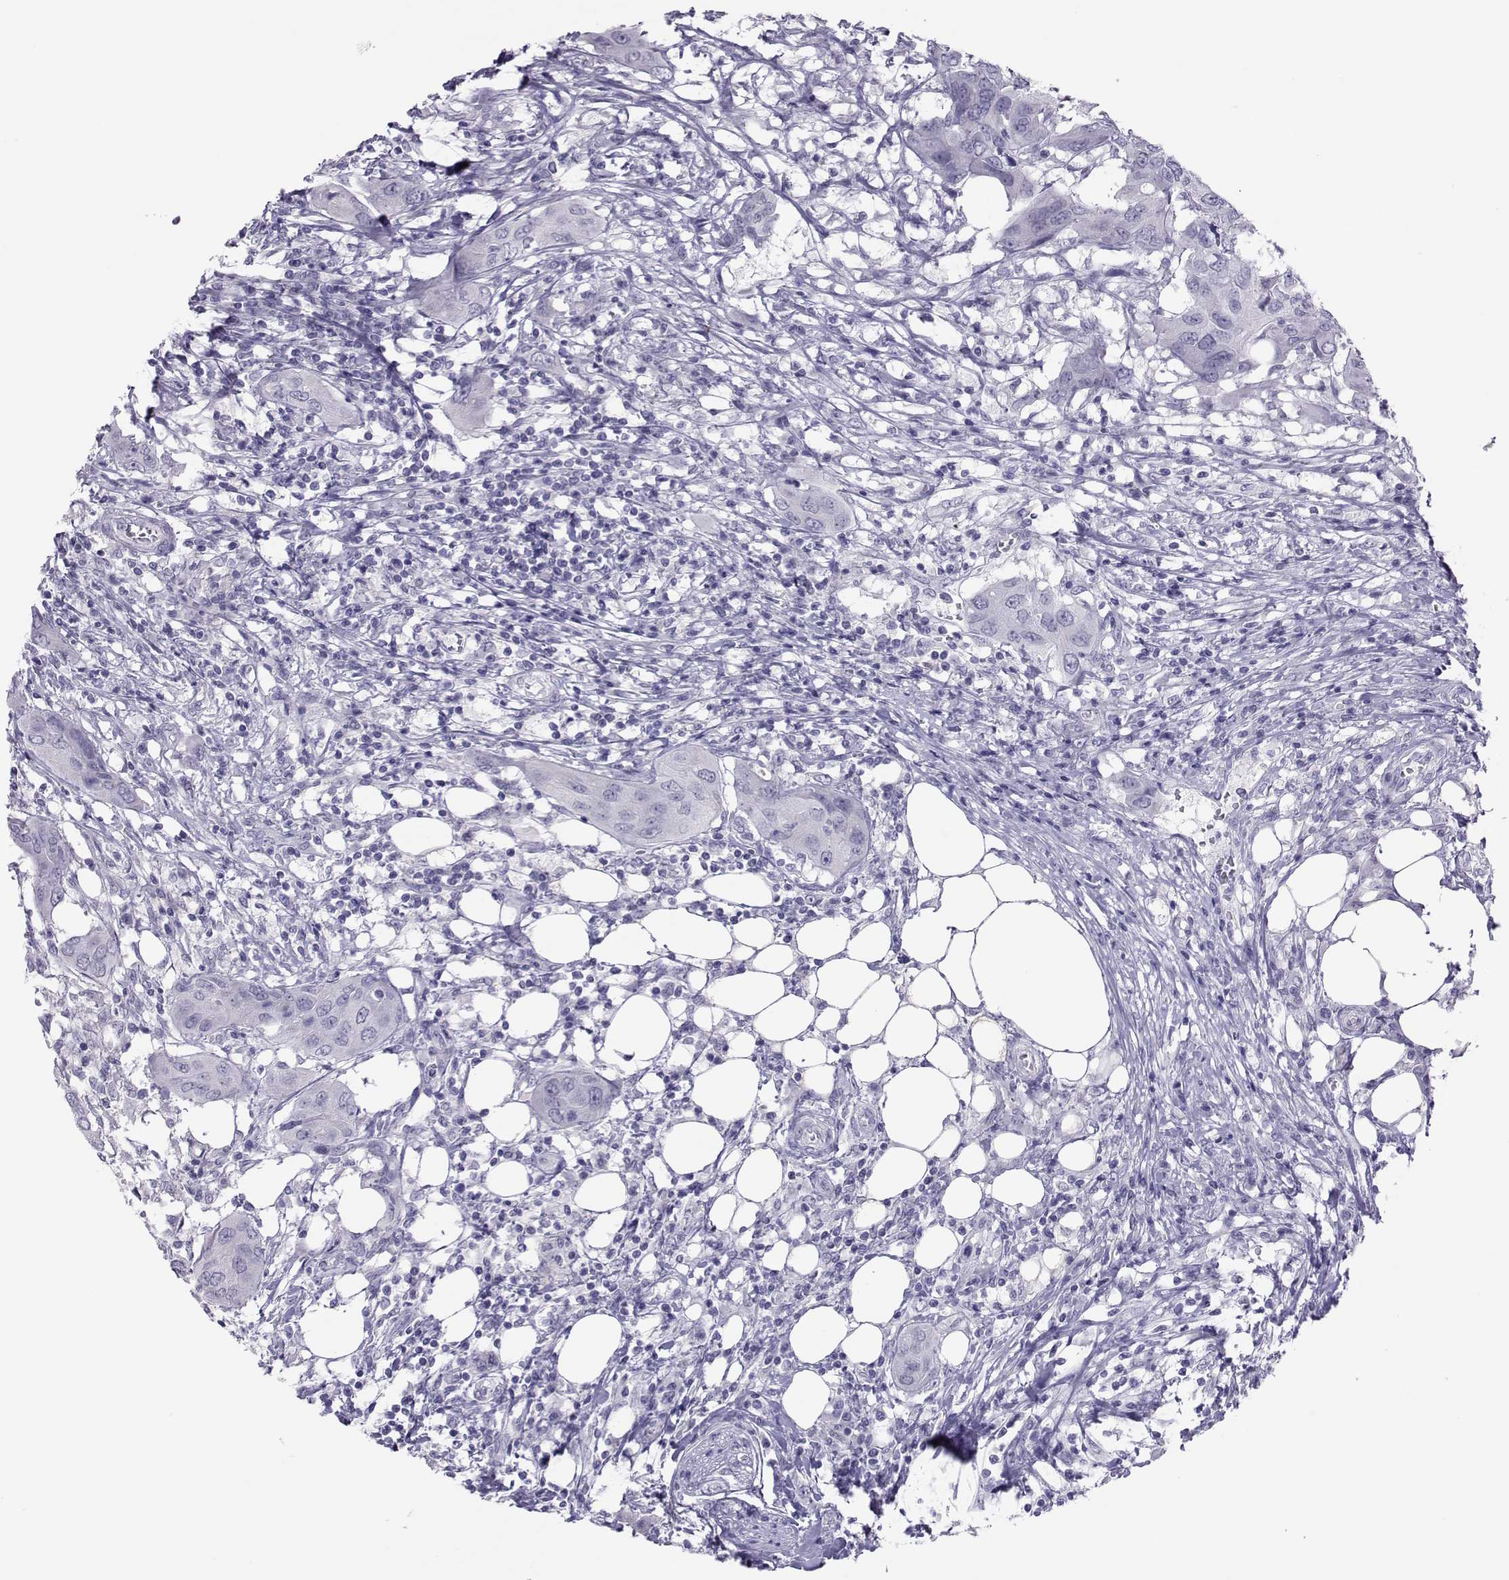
{"staining": {"intensity": "negative", "quantity": "none", "location": "none"}, "tissue": "urothelial cancer", "cell_type": "Tumor cells", "image_type": "cancer", "snomed": [{"axis": "morphology", "description": "Urothelial carcinoma, NOS"}, {"axis": "morphology", "description": "Urothelial carcinoma, High grade"}, {"axis": "topography", "description": "Urinary bladder"}], "caption": "Tumor cells are negative for protein expression in human urothelial cancer. (Brightfield microscopy of DAB (3,3'-diaminobenzidine) immunohistochemistry (IHC) at high magnification).", "gene": "TRPM7", "patient": {"sex": "male", "age": 63}}